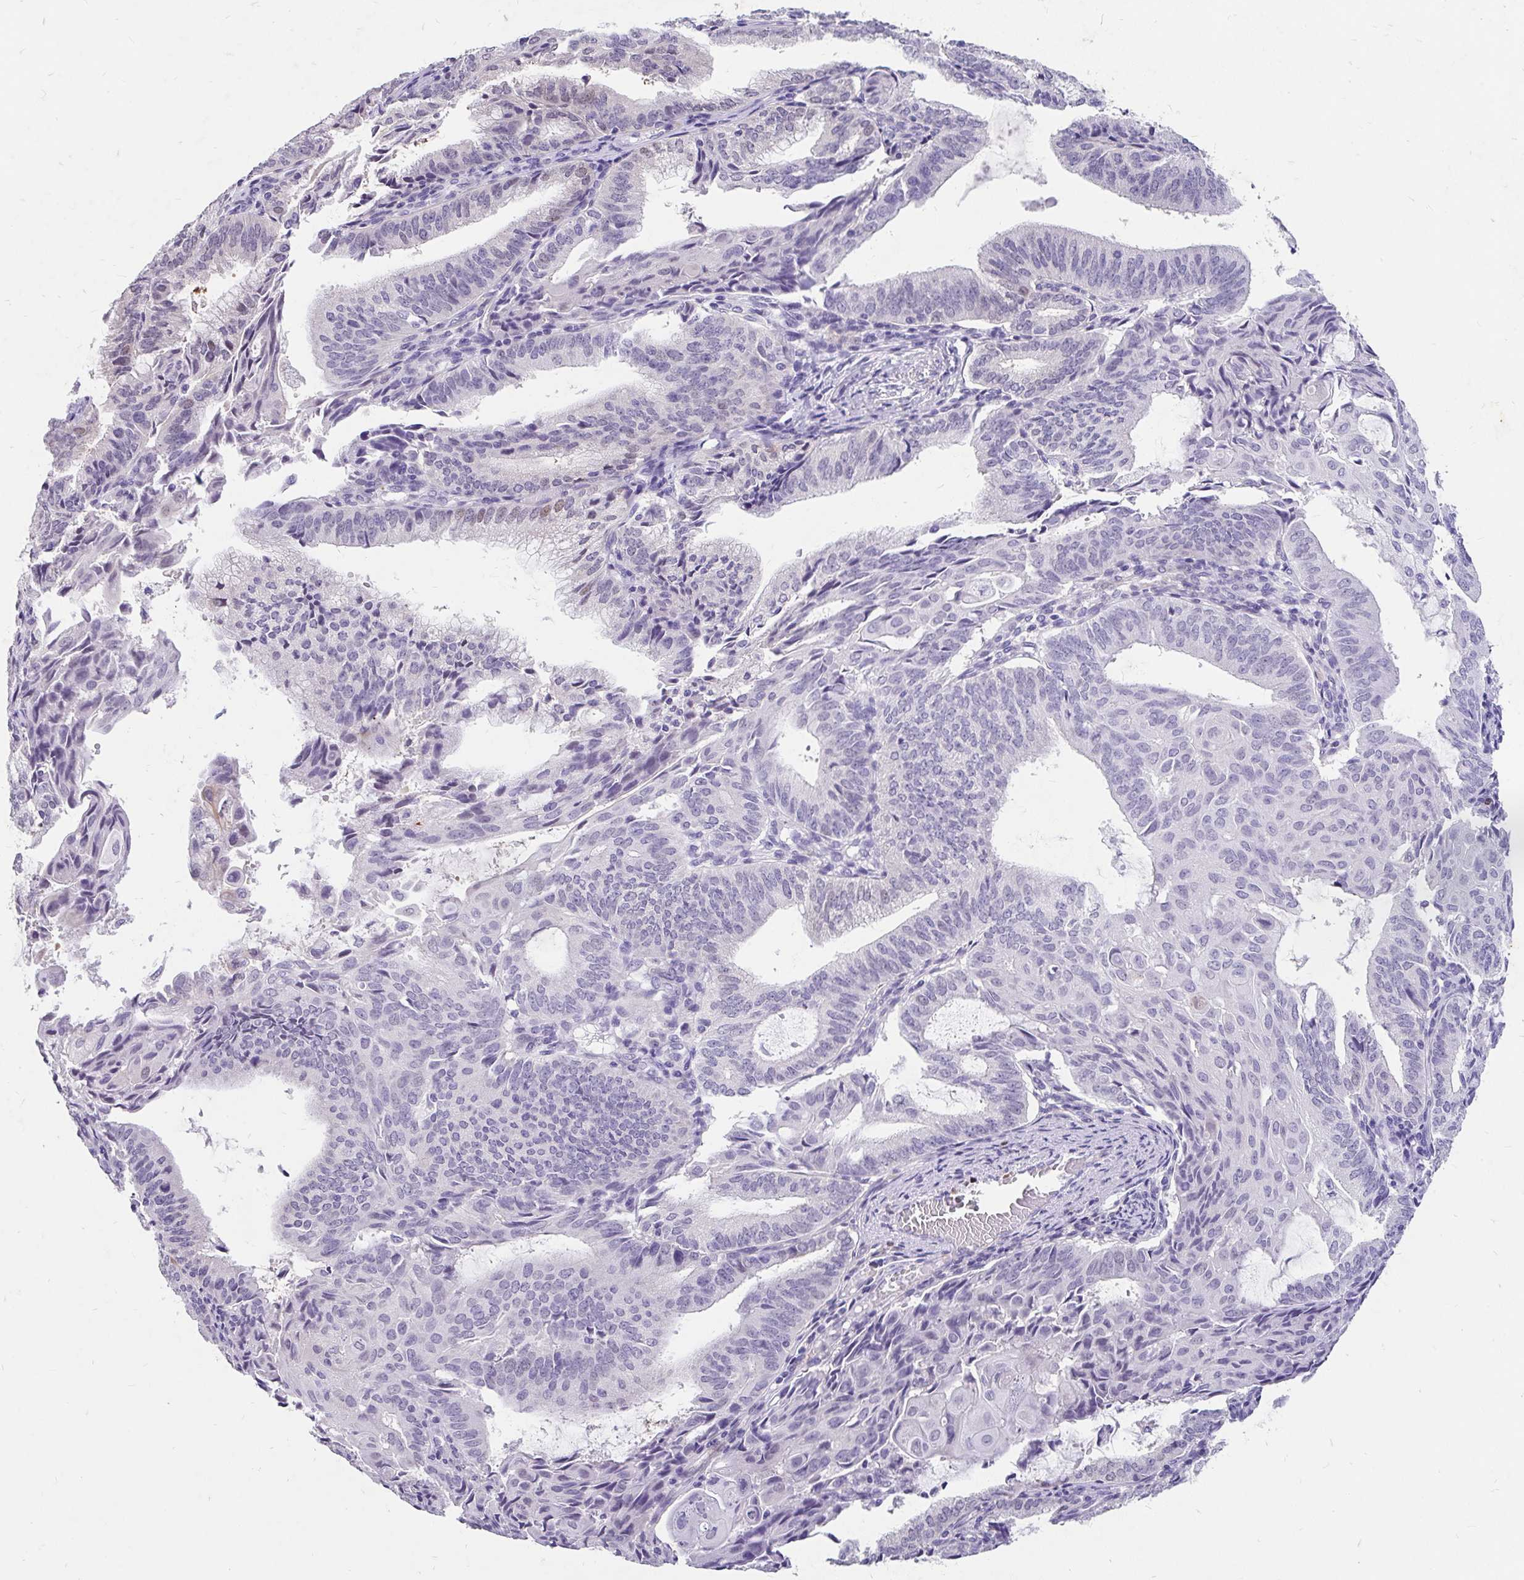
{"staining": {"intensity": "negative", "quantity": "none", "location": "none"}, "tissue": "endometrial cancer", "cell_type": "Tumor cells", "image_type": "cancer", "snomed": [{"axis": "morphology", "description": "Adenocarcinoma, NOS"}, {"axis": "topography", "description": "Endometrium"}], "caption": "There is no significant positivity in tumor cells of adenocarcinoma (endometrial).", "gene": "EML5", "patient": {"sex": "female", "age": 49}}